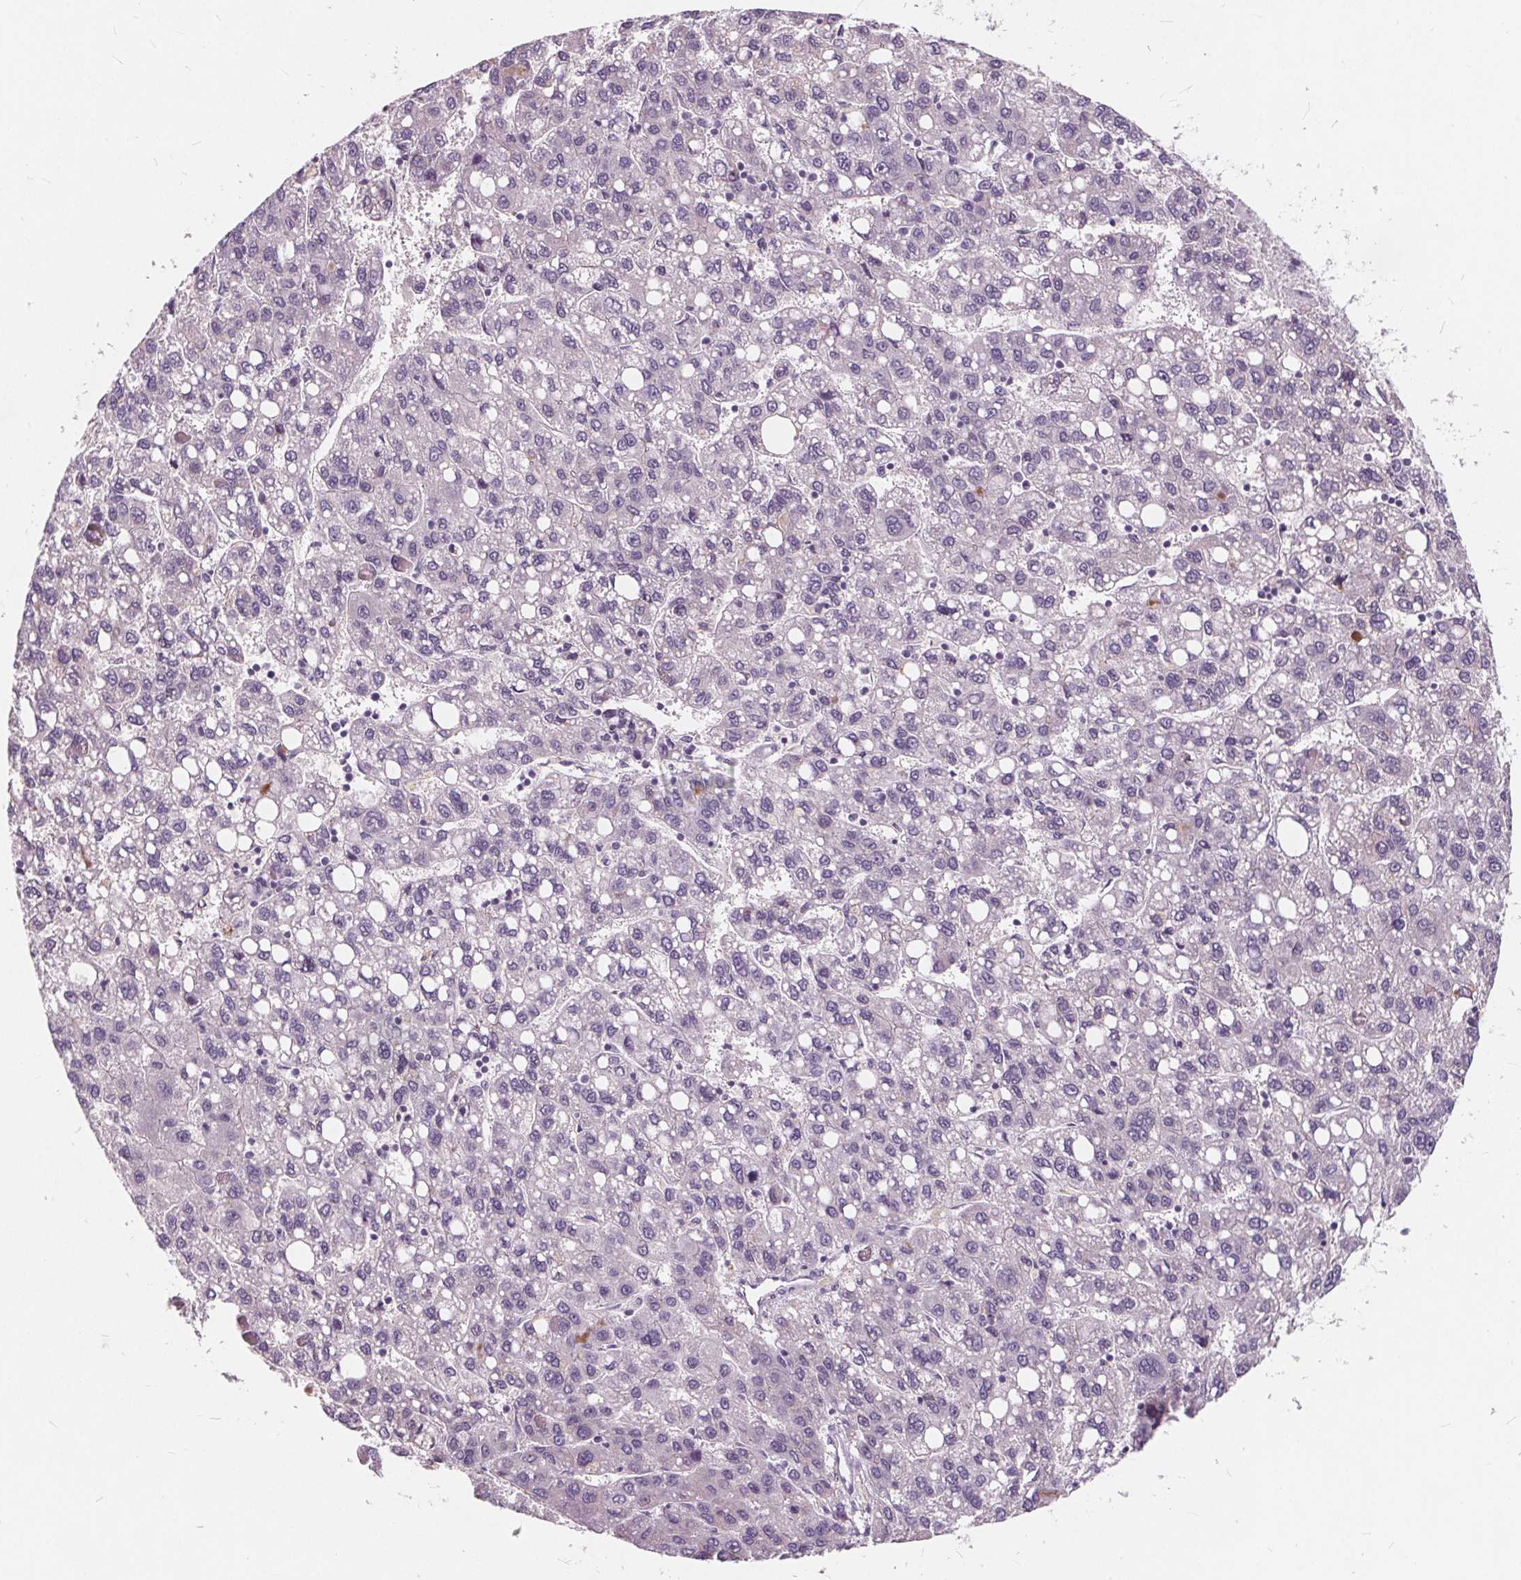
{"staining": {"intensity": "negative", "quantity": "none", "location": "none"}, "tissue": "liver cancer", "cell_type": "Tumor cells", "image_type": "cancer", "snomed": [{"axis": "morphology", "description": "Carcinoma, Hepatocellular, NOS"}, {"axis": "topography", "description": "Liver"}], "caption": "Human liver hepatocellular carcinoma stained for a protein using immunohistochemistry (IHC) reveals no expression in tumor cells.", "gene": "PLA2G2E", "patient": {"sex": "female", "age": 82}}